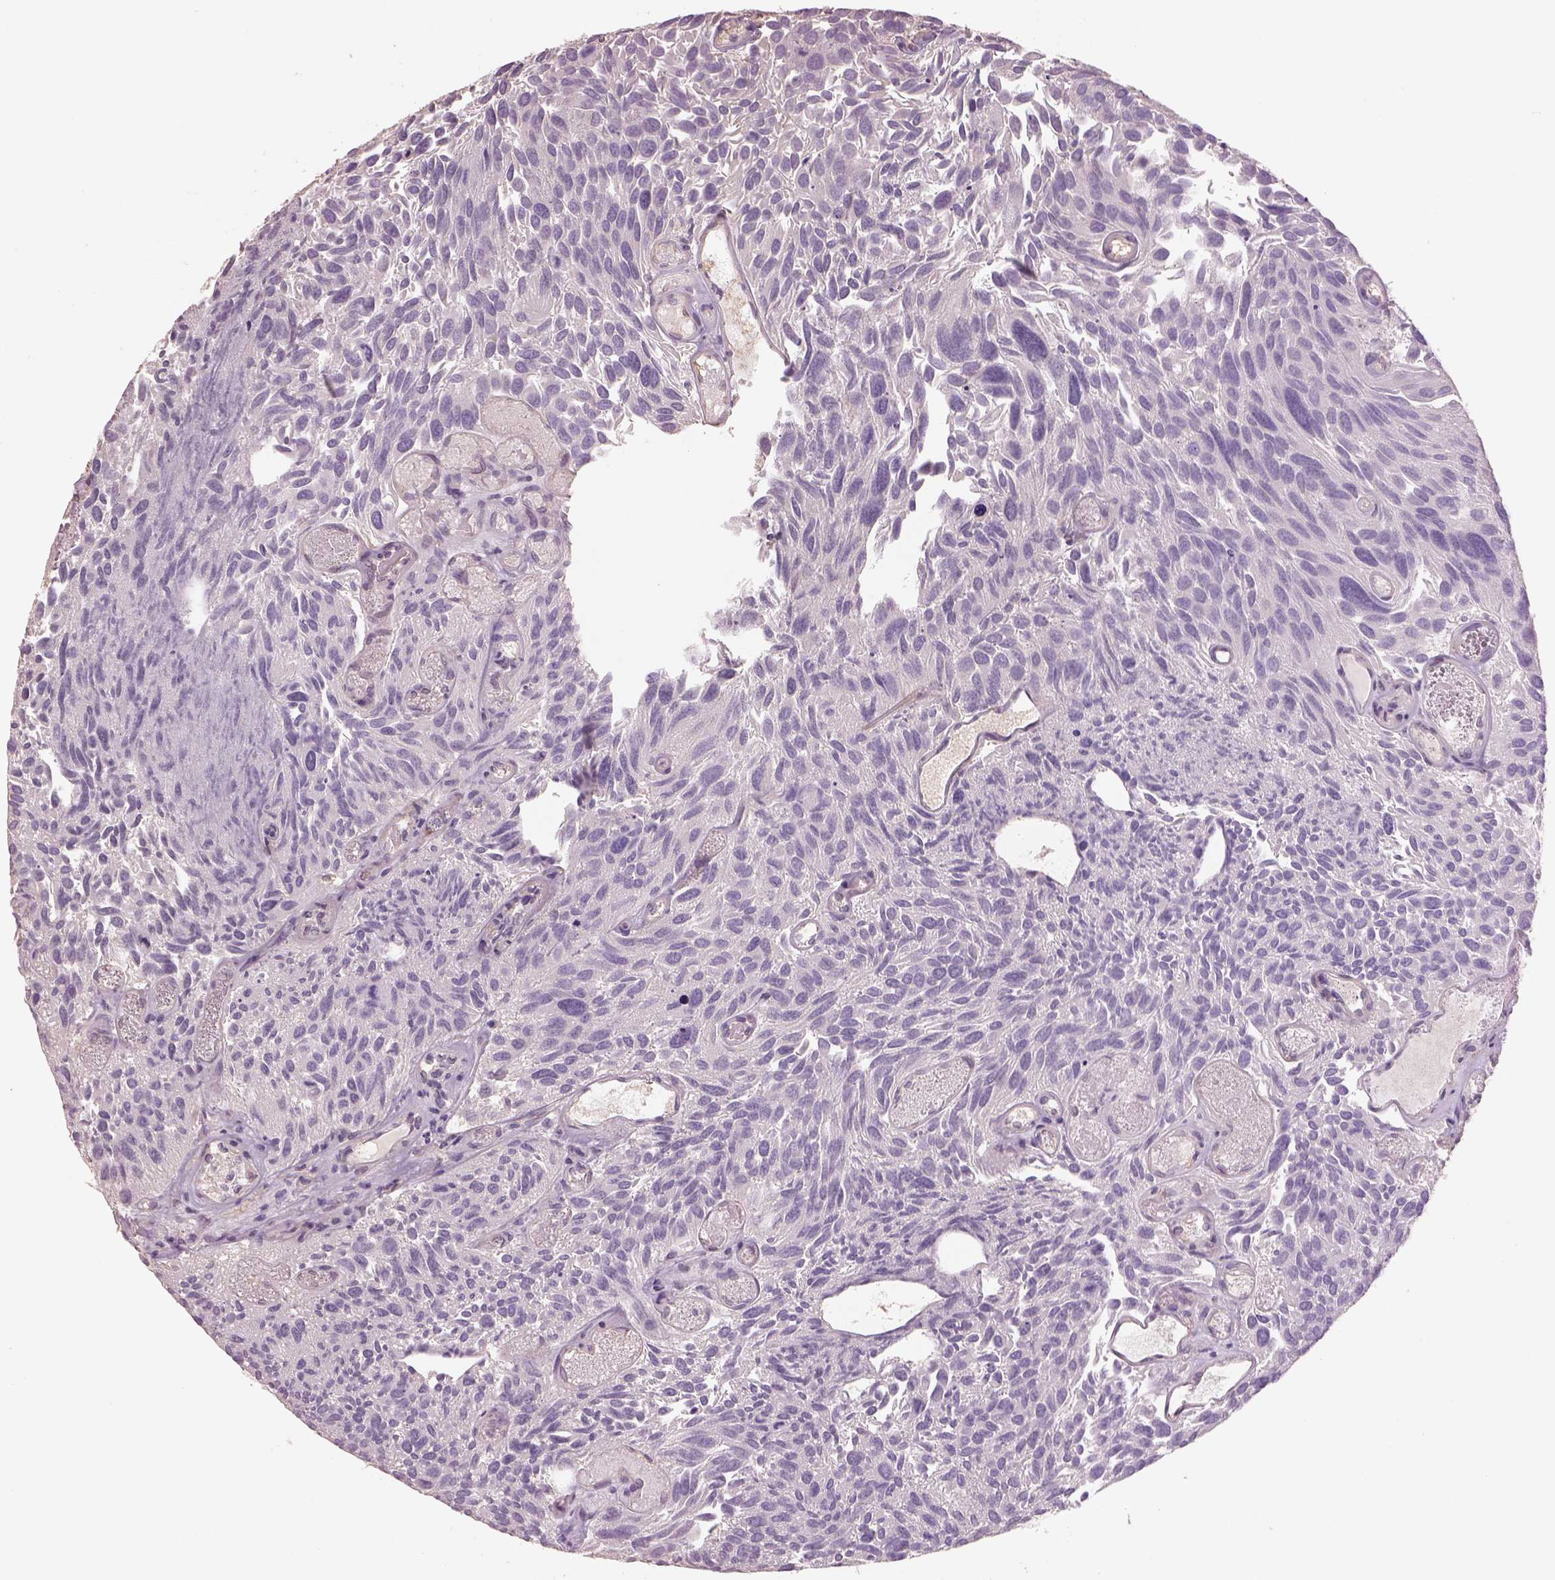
{"staining": {"intensity": "negative", "quantity": "none", "location": "none"}, "tissue": "urothelial cancer", "cell_type": "Tumor cells", "image_type": "cancer", "snomed": [{"axis": "morphology", "description": "Urothelial carcinoma, Low grade"}, {"axis": "topography", "description": "Urinary bladder"}], "caption": "A histopathology image of low-grade urothelial carcinoma stained for a protein shows no brown staining in tumor cells.", "gene": "LIN7A", "patient": {"sex": "female", "age": 69}}